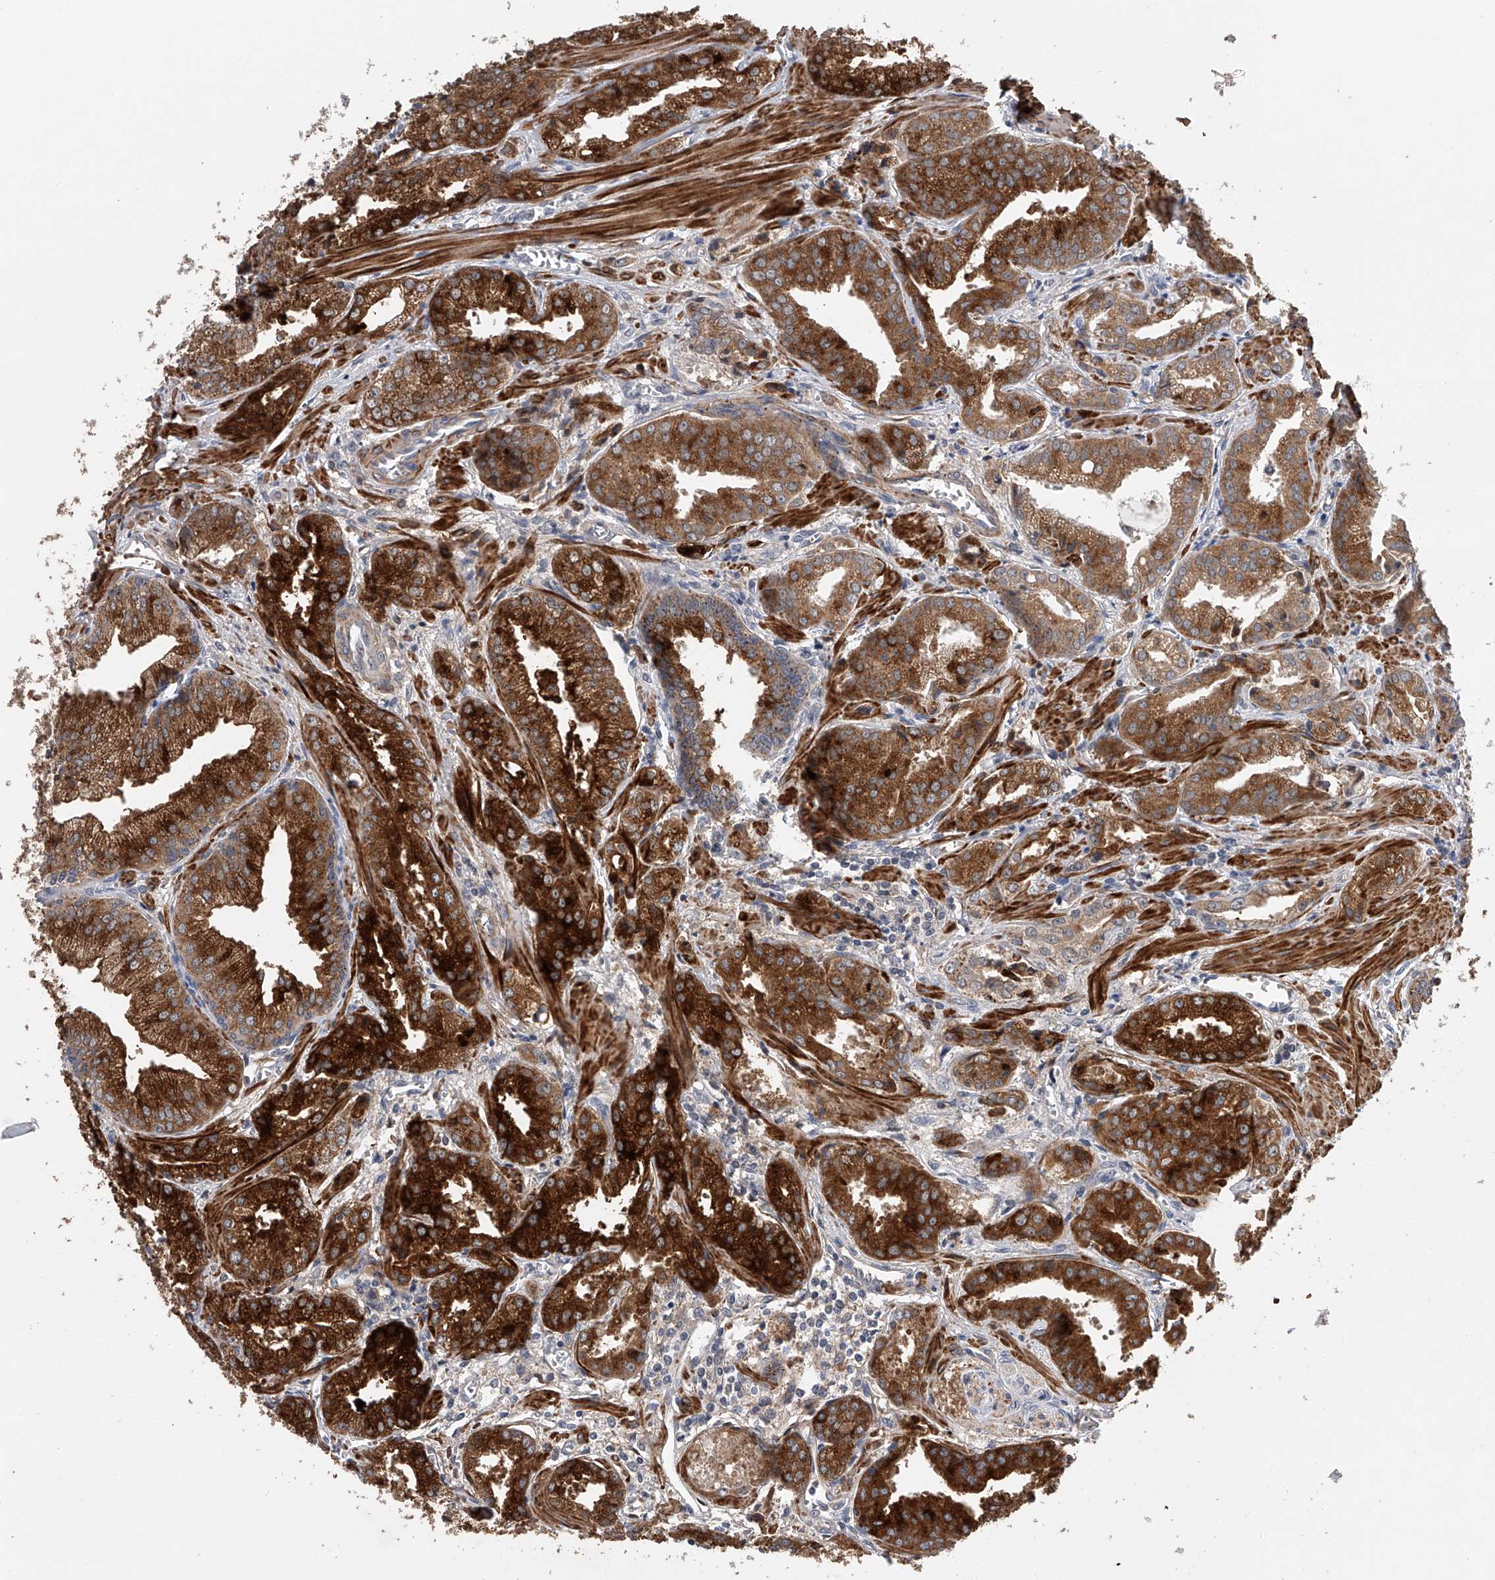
{"staining": {"intensity": "strong", "quantity": ">75%", "location": "cytoplasmic/membranous"}, "tissue": "prostate cancer", "cell_type": "Tumor cells", "image_type": "cancer", "snomed": [{"axis": "morphology", "description": "Adenocarcinoma, Low grade"}, {"axis": "topography", "description": "Prostate"}], "caption": "Human prostate cancer (adenocarcinoma (low-grade)) stained with a brown dye displays strong cytoplasmic/membranous positive staining in about >75% of tumor cells.", "gene": "SPOCK1", "patient": {"sex": "male", "age": 67}}